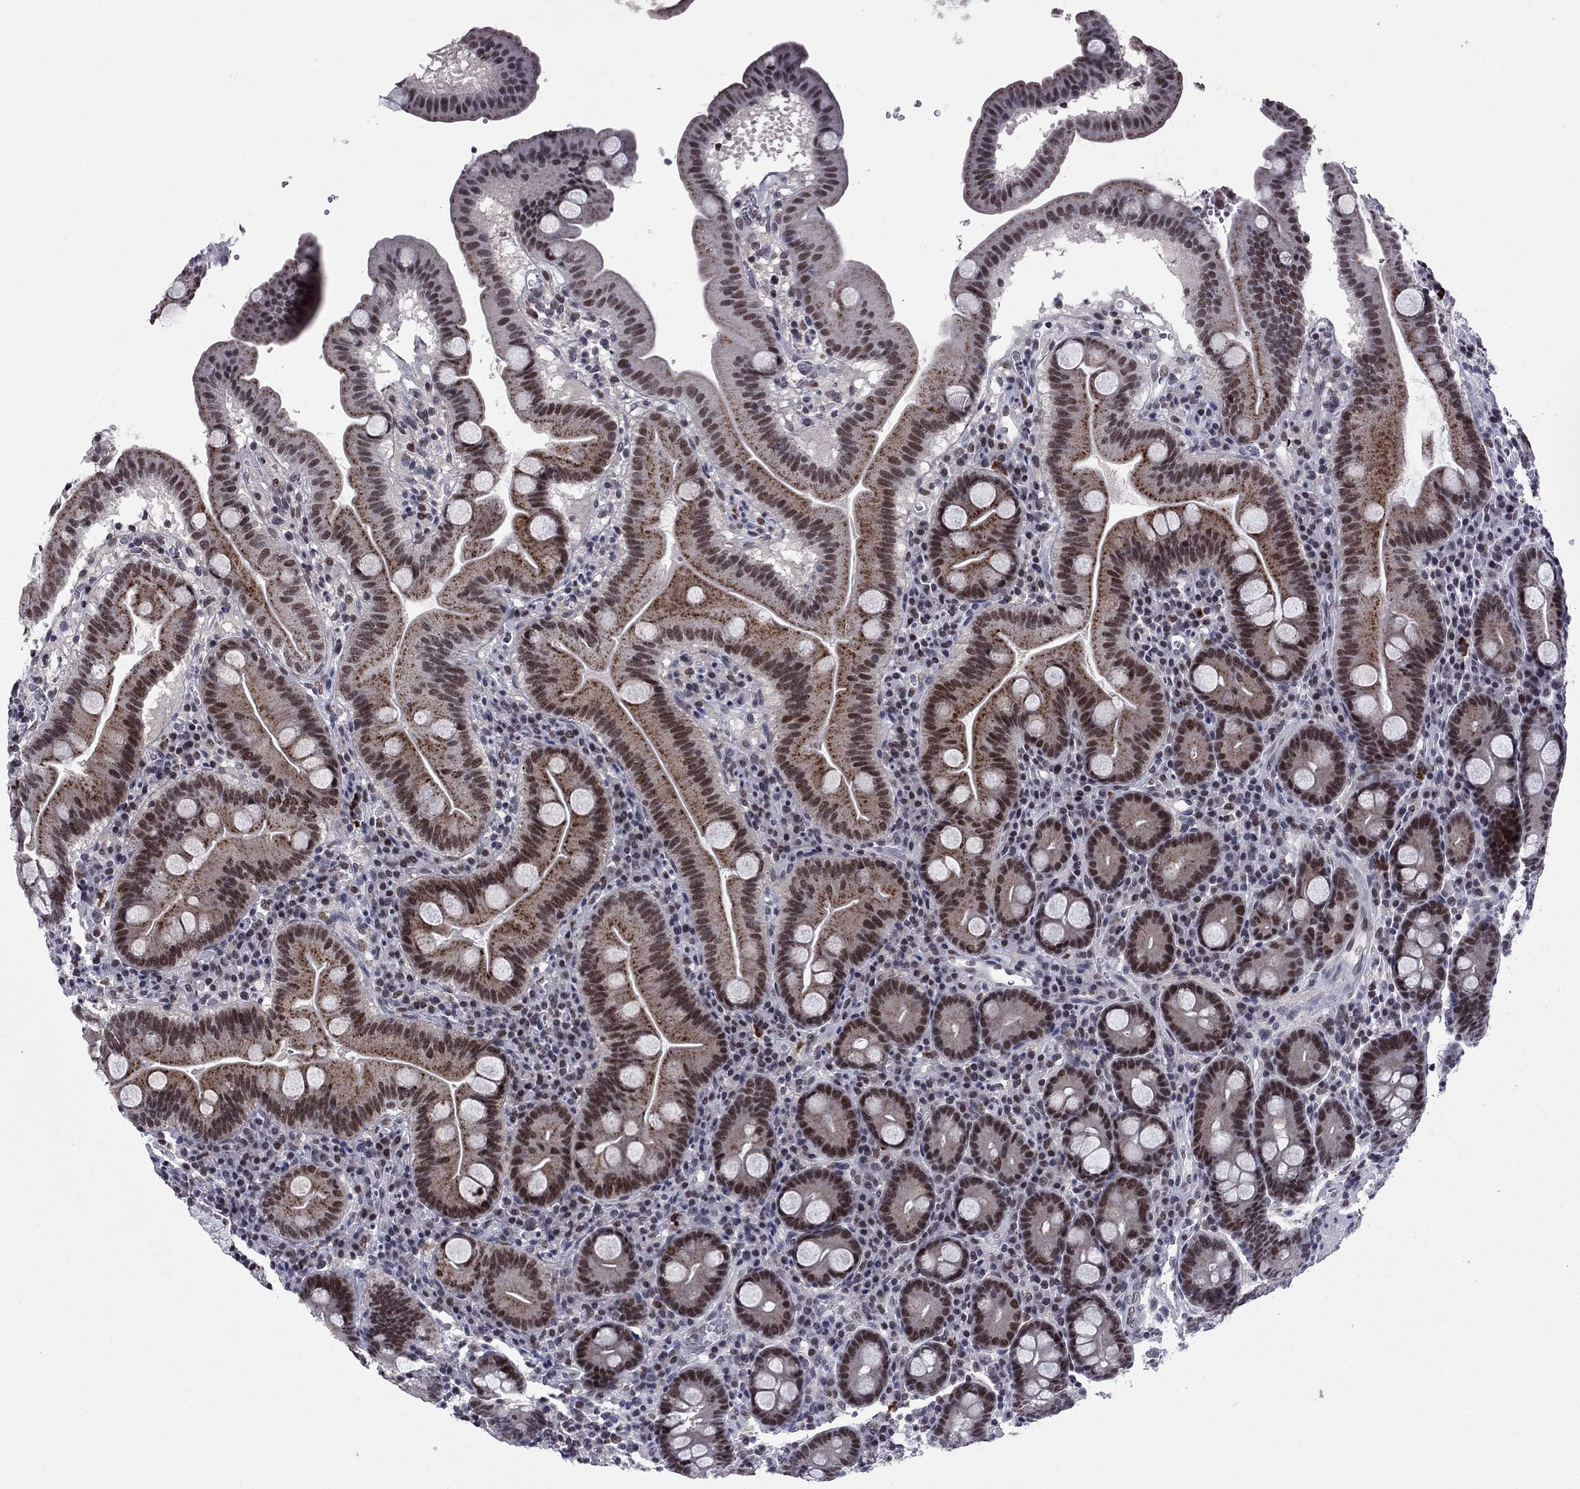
{"staining": {"intensity": "strong", "quantity": "25%-75%", "location": "nuclear"}, "tissue": "duodenum", "cell_type": "Glandular cells", "image_type": "normal", "snomed": [{"axis": "morphology", "description": "Normal tissue, NOS"}, {"axis": "topography", "description": "Duodenum"}], "caption": "Strong nuclear positivity for a protein is present in about 25%-75% of glandular cells of benign duodenum using immunohistochemistry.", "gene": "TAF9", "patient": {"sex": "male", "age": 59}}